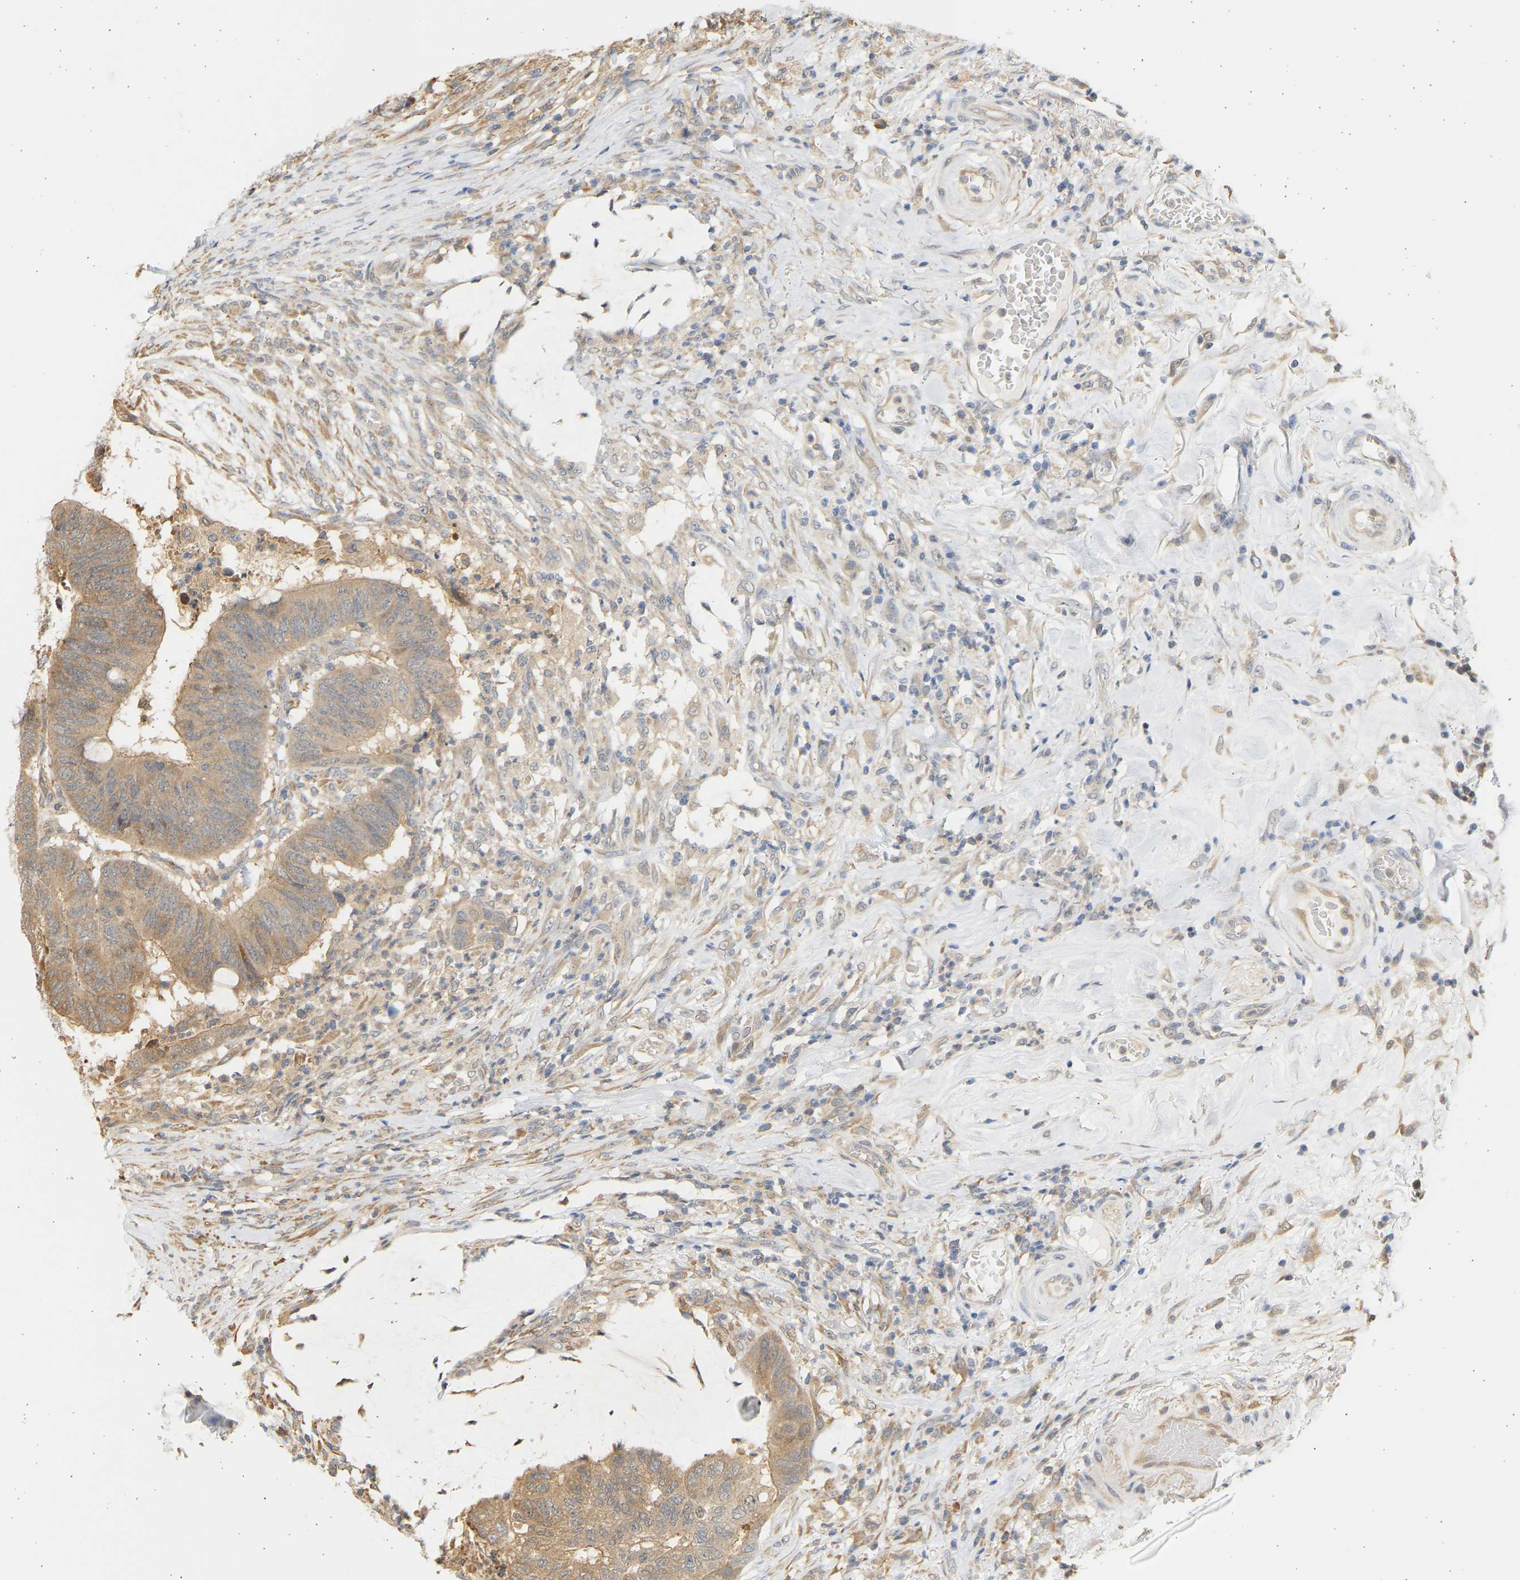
{"staining": {"intensity": "weak", "quantity": "25%-75%", "location": "cytoplasmic/membranous"}, "tissue": "colorectal cancer", "cell_type": "Tumor cells", "image_type": "cancer", "snomed": [{"axis": "morphology", "description": "Normal tissue, NOS"}, {"axis": "morphology", "description": "Adenocarcinoma, NOS"}, {"axis": "topography", "description": "Rectum"}, {"axis": "topography", "description": "Peripheral nerve tissue"}], "caption": "Immunohistochemical staining of human adenocarcinoma (colorectal) shows low levels of weak cytoplasmic/membranous protein expression in about 25%-75% of tumor cells.", "gene": "B4GALT6", "patient": {"sex": "male", "age": 92}}